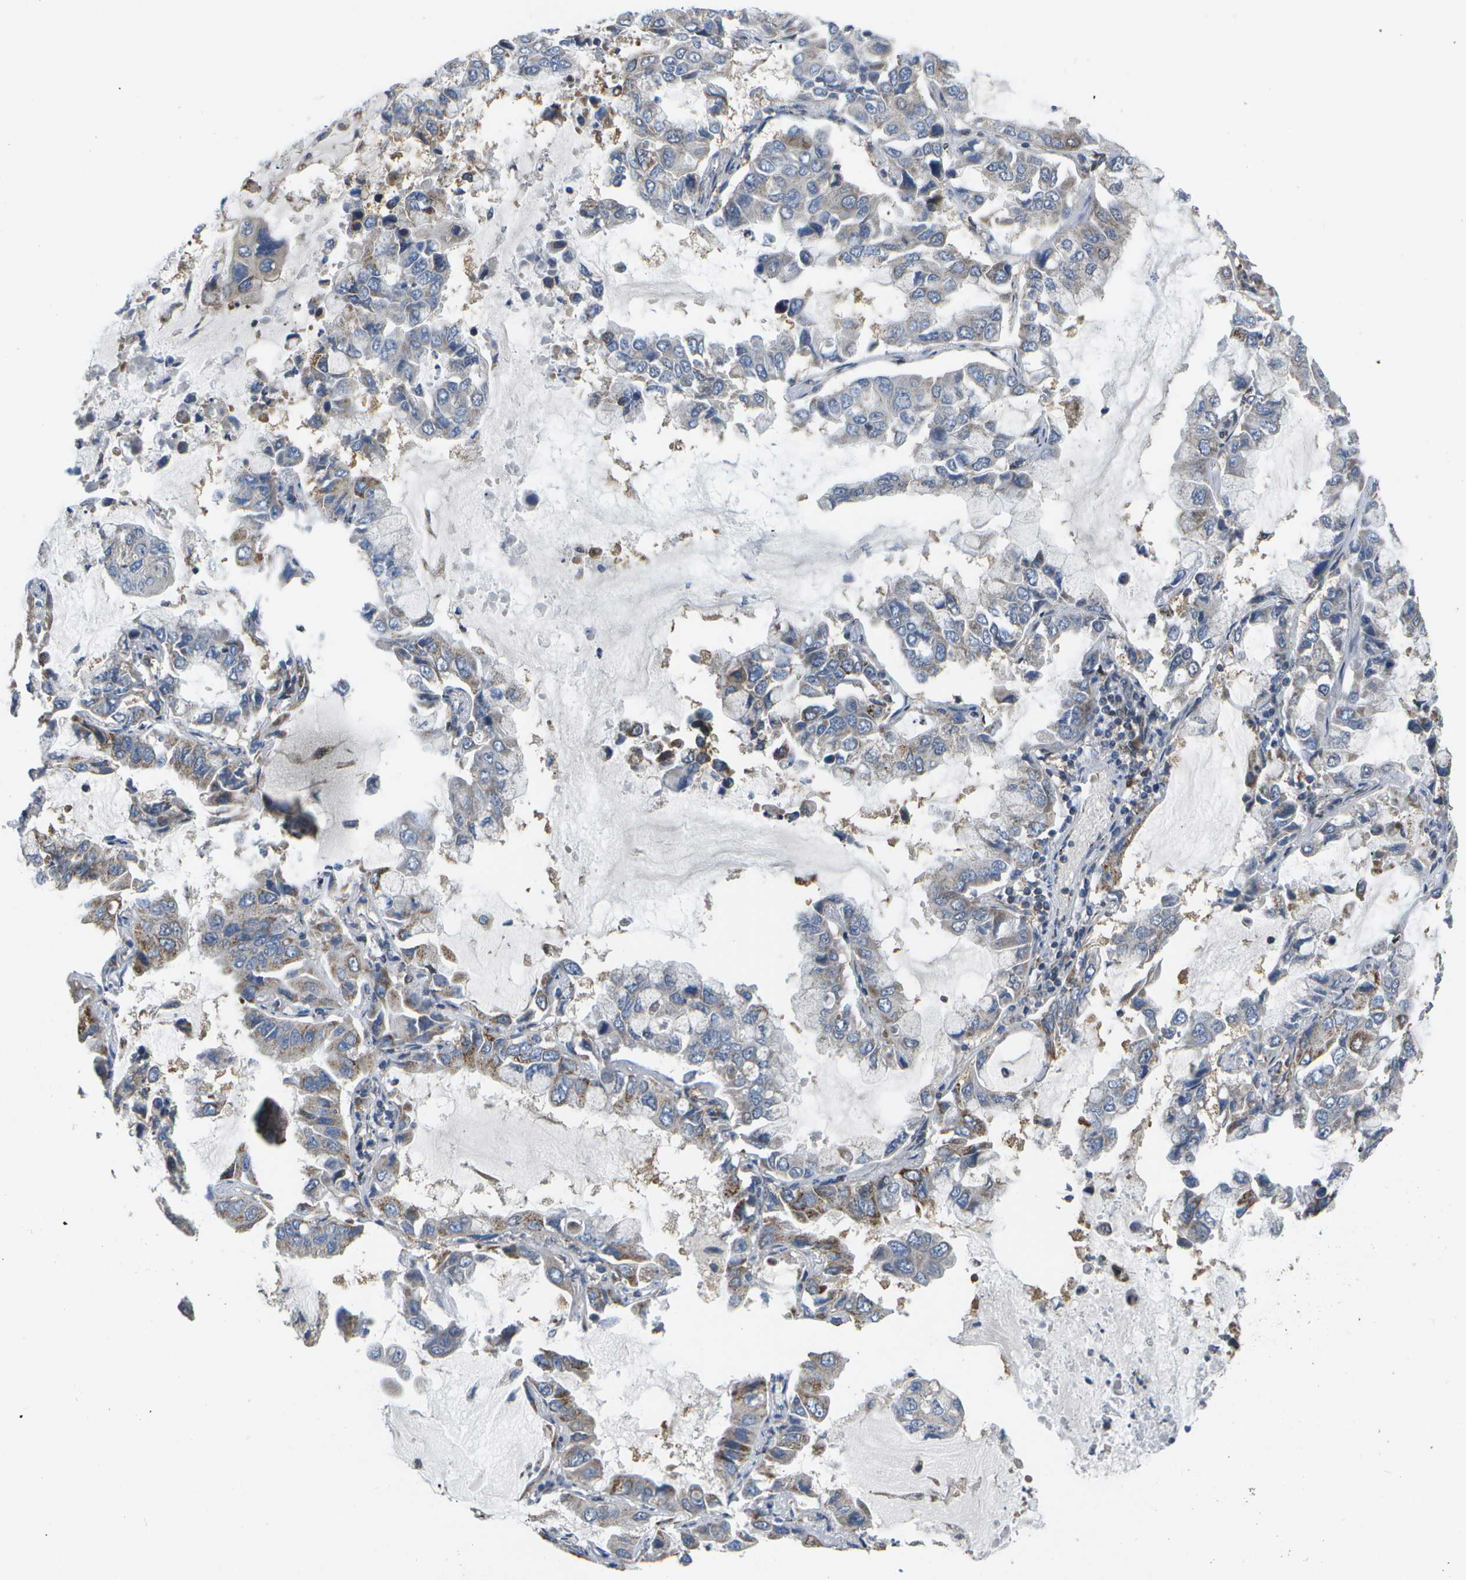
{"staining": {"intensity": "moderate", "quantity": "<25%", "location": "cytoplasmic/membranous"}, "tissue": "lung cancer", "cell_type": "Tumor cells", "image_type": "cancer", "snomed": [{"axis": "morphology", "description": "Adenocarcinoma, NOS"}, {"axis": "topography", "description": "Lung"}], "caption": "A low amount of moderate cytoplasmic/membranous expression is seen in about <25% of tumor cells in lung cancer tissue.", "gene": "HADHA", "patient": {"sex": "male", "age": 64}}